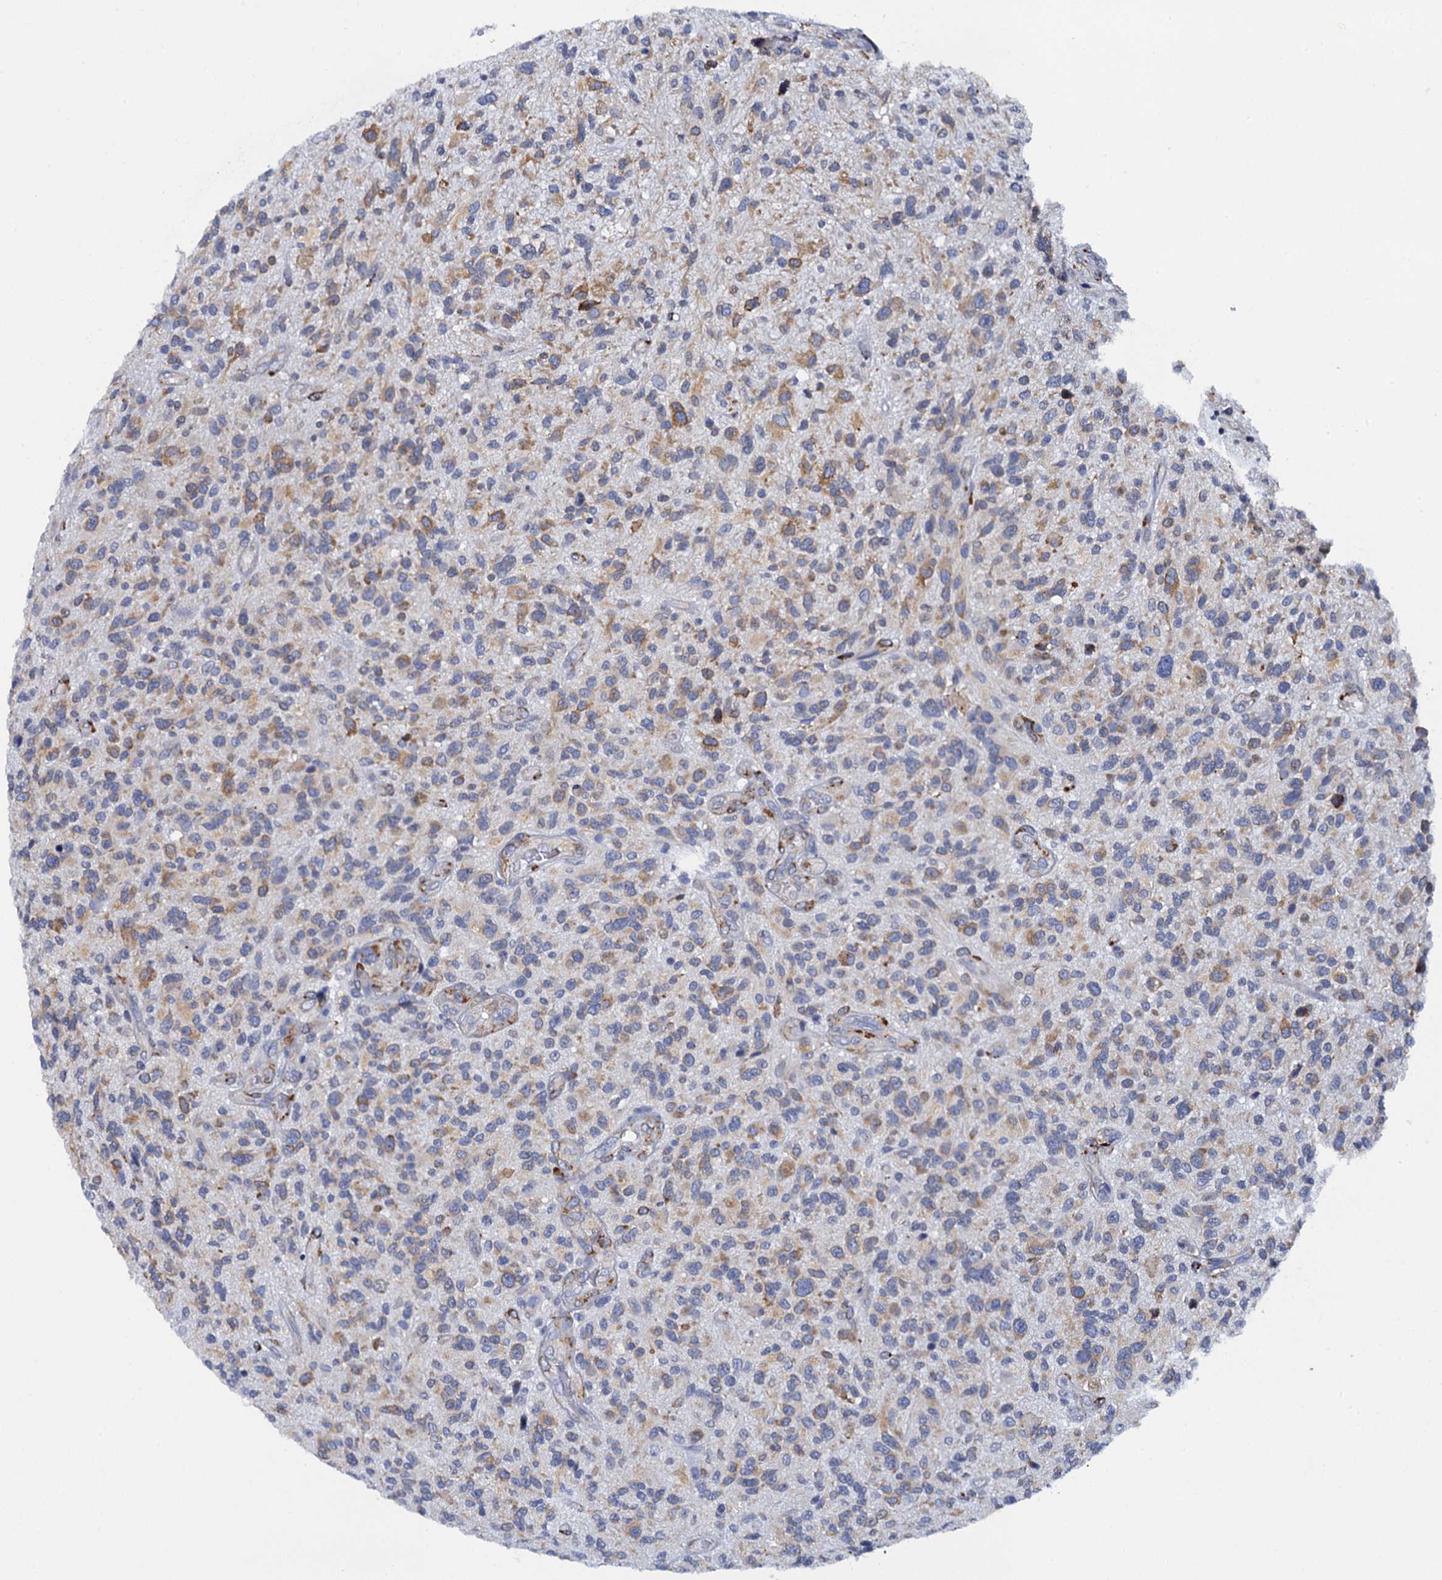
{"staining": {"intensity": "moderate", "quantity": "25%-75%", "location": "cytoplasmic/membranous"}, "tissue": "glioma", "cell_type": "Tumor cells", "image_type": "cancer", "snomed": [{"axis": "morphology", "description": "Glioma, malignant, High grade"}, {"axis": "topography", "description": "Brain"}], "caption": "Tumor cells demonstrate medium levels of moderate cytoplasmic/membranous expression in about 25%-75% of cells in glioma.", "gene": "POGLUT3", "patient": {"sex": "male", "age": 47}}